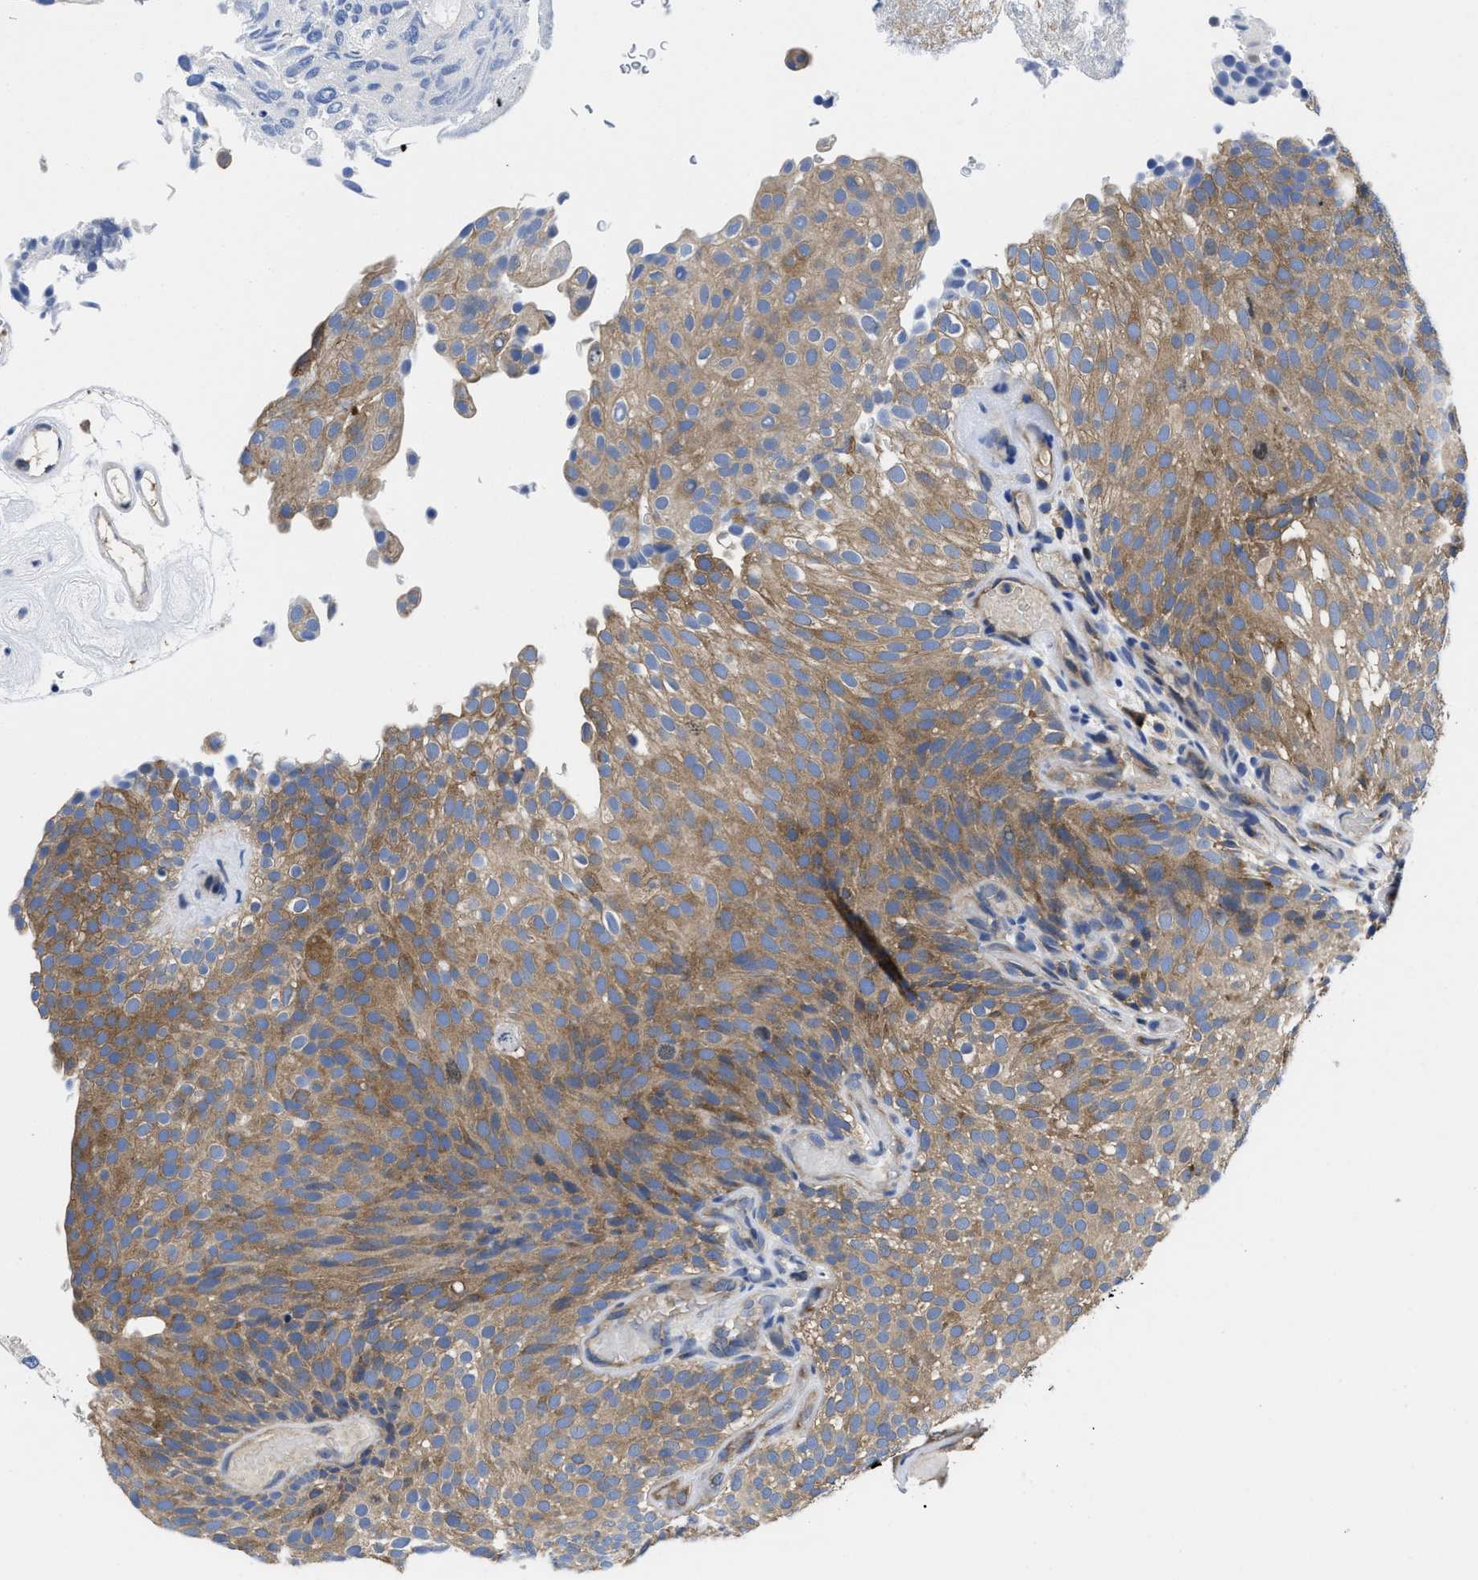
{"staining": {"intensity": "moderate", "quantity": ">75%", "location": "cytoplasmic/membranous"}, "tissue": "urothelial cancer", "cell_type": "Tumor cells", "image_type": "cancer", "snomed": [{"axis": "morphology", "description": "Urothelial carcinoma, Low grade"}, {"axis": "topography", "description": "Urinary bladder"}], "caption": "A histopathology image of human low-grade urothelial carcinoma stained for a protein shows moderate cytoplasmic/membranous brown staining in tumor cells.", "gene": "YARS1", "patient": {"sex": "male", "age": 78}}